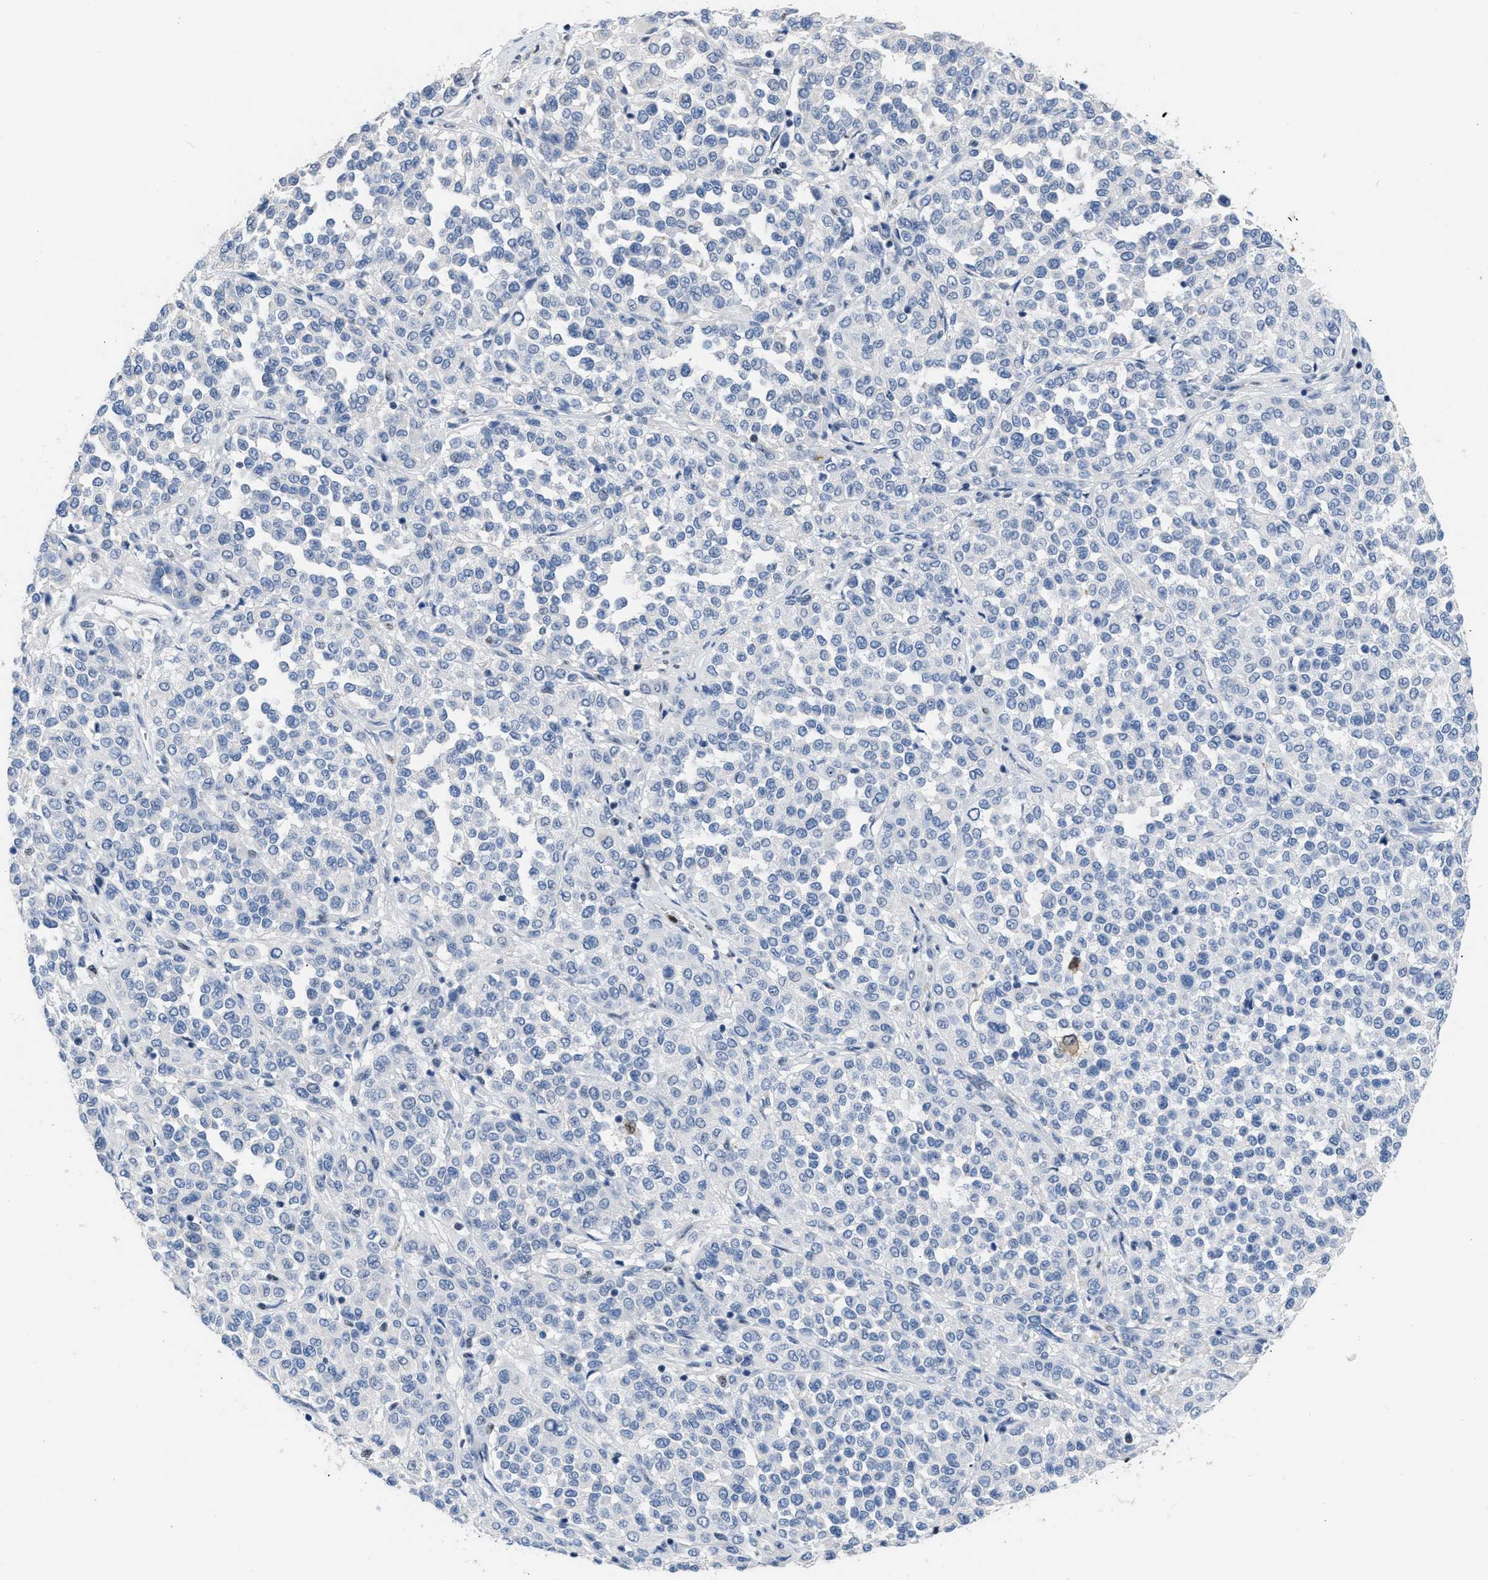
{"staining": {"intensity": "negative", "quantity": "none", "location": "none"}, "tissue": "melanoma", "cell_type": "Tumor cells", "image_type": "cancer", "snomed": [{"axis": "morphology", "description": "Malignant melanoma, Metastatic site"}, {"axis": "topography", "description": "Pancreas"}], "caption": "Image shows no protein positivity in tumor cells of malignant melanoma (metastatic site) tissue.", "gene": "BOLL", "patient": {"sex": "female", "age": 30}}